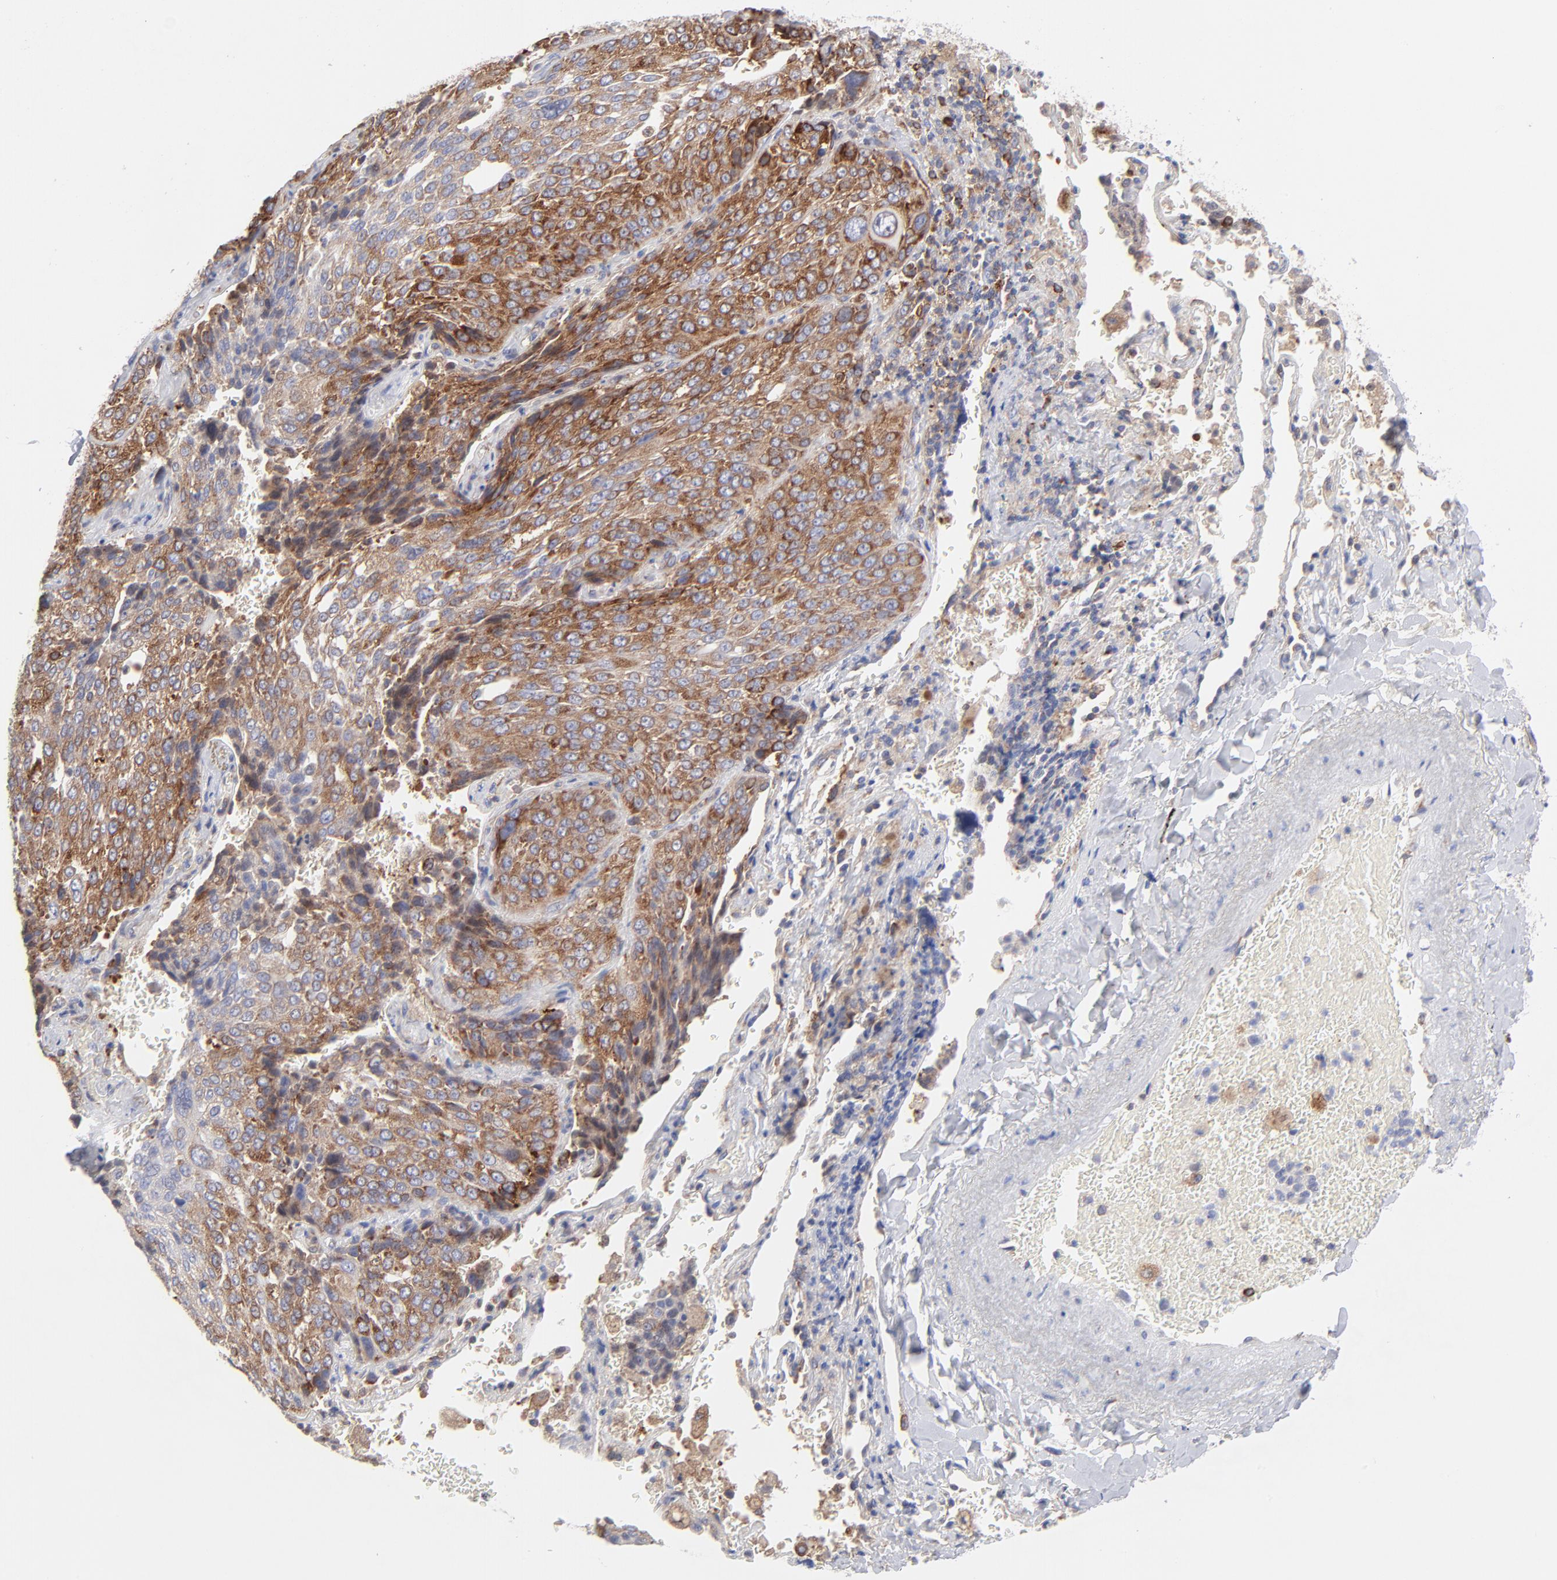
{"staining": {"intensity": "strong", "quantity": ">75%", "location": "cytoplasmic/membranous"}, "tissue": "lung cancer", "cell_type": "Tumor cells", "image_type": "cancer", "snomed": [{"axis": "morphology", "description": "Squamous cell carcinoma, NOS"}, {"axis": "topography", "description": "Lung"}], "caption": "The immunohistochemical stain labels strong cytoplasmic/membranous expression in tumor cells of lung cancer tissue.", "gene": "EIF2AK2", "patient": {"sex": "male", "age": 54}}